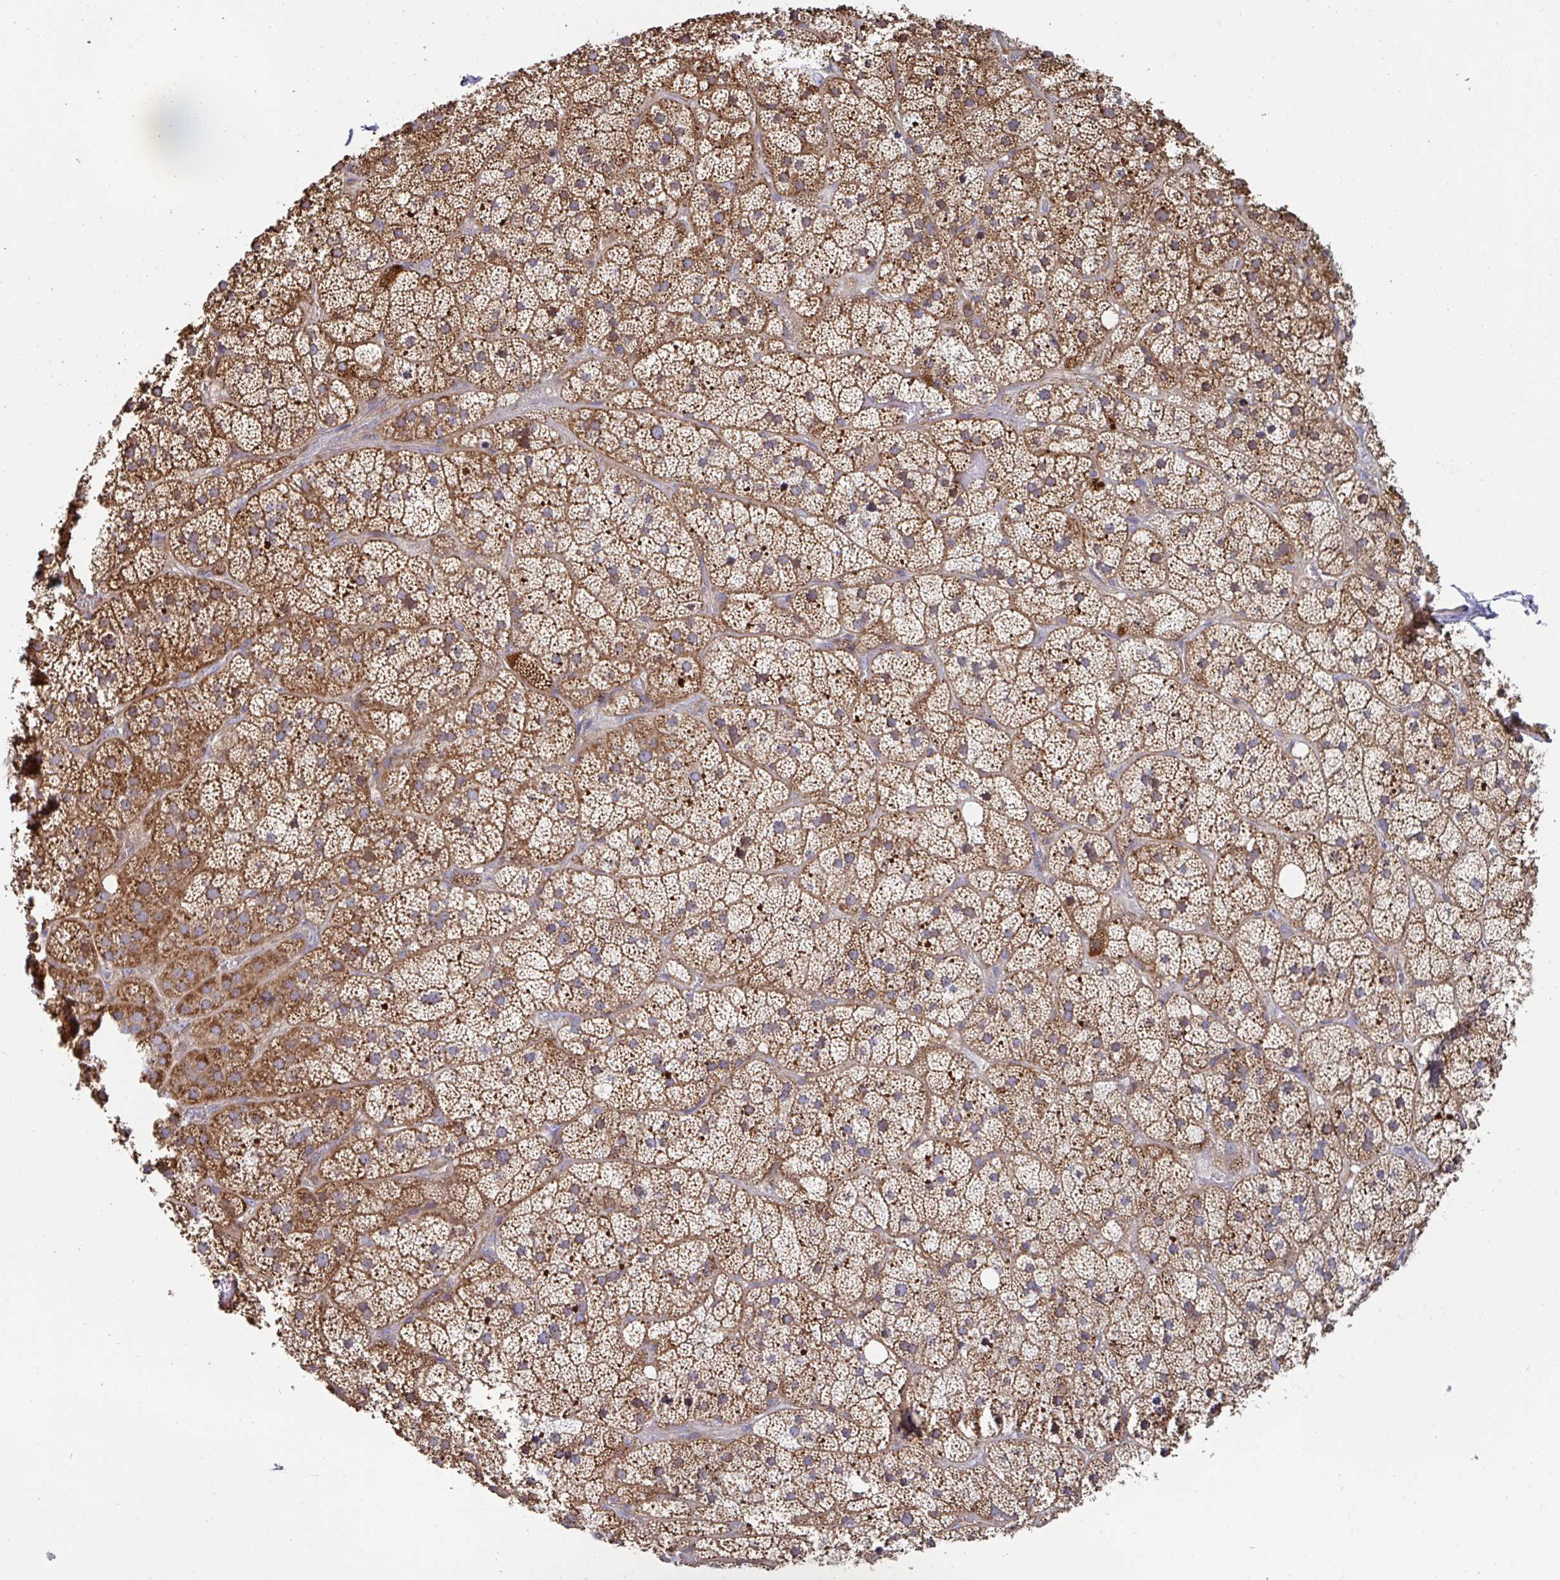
{"staining": {"intensity": "moderate", "quantity": ">75%", "location": "cytoplasmic/membranous"}, "tissue": "adrenal gland", "cell_type": "Glandular cells", "image_type": "normal", "snomed": [{"axis": "morphology", "description": "Normal tissue, NOS"}, {"axis": "topography", "description": "Adrenal gland"}], "caption": "The immunohistochemical stain highlights moderate cytoplasmic/membranous staining in glandular cells of unremarkable adrenal gland. Nuclei are stained in blue.", "gene": "DZANK1", "patient": {"sex": "male", "age": 57}}